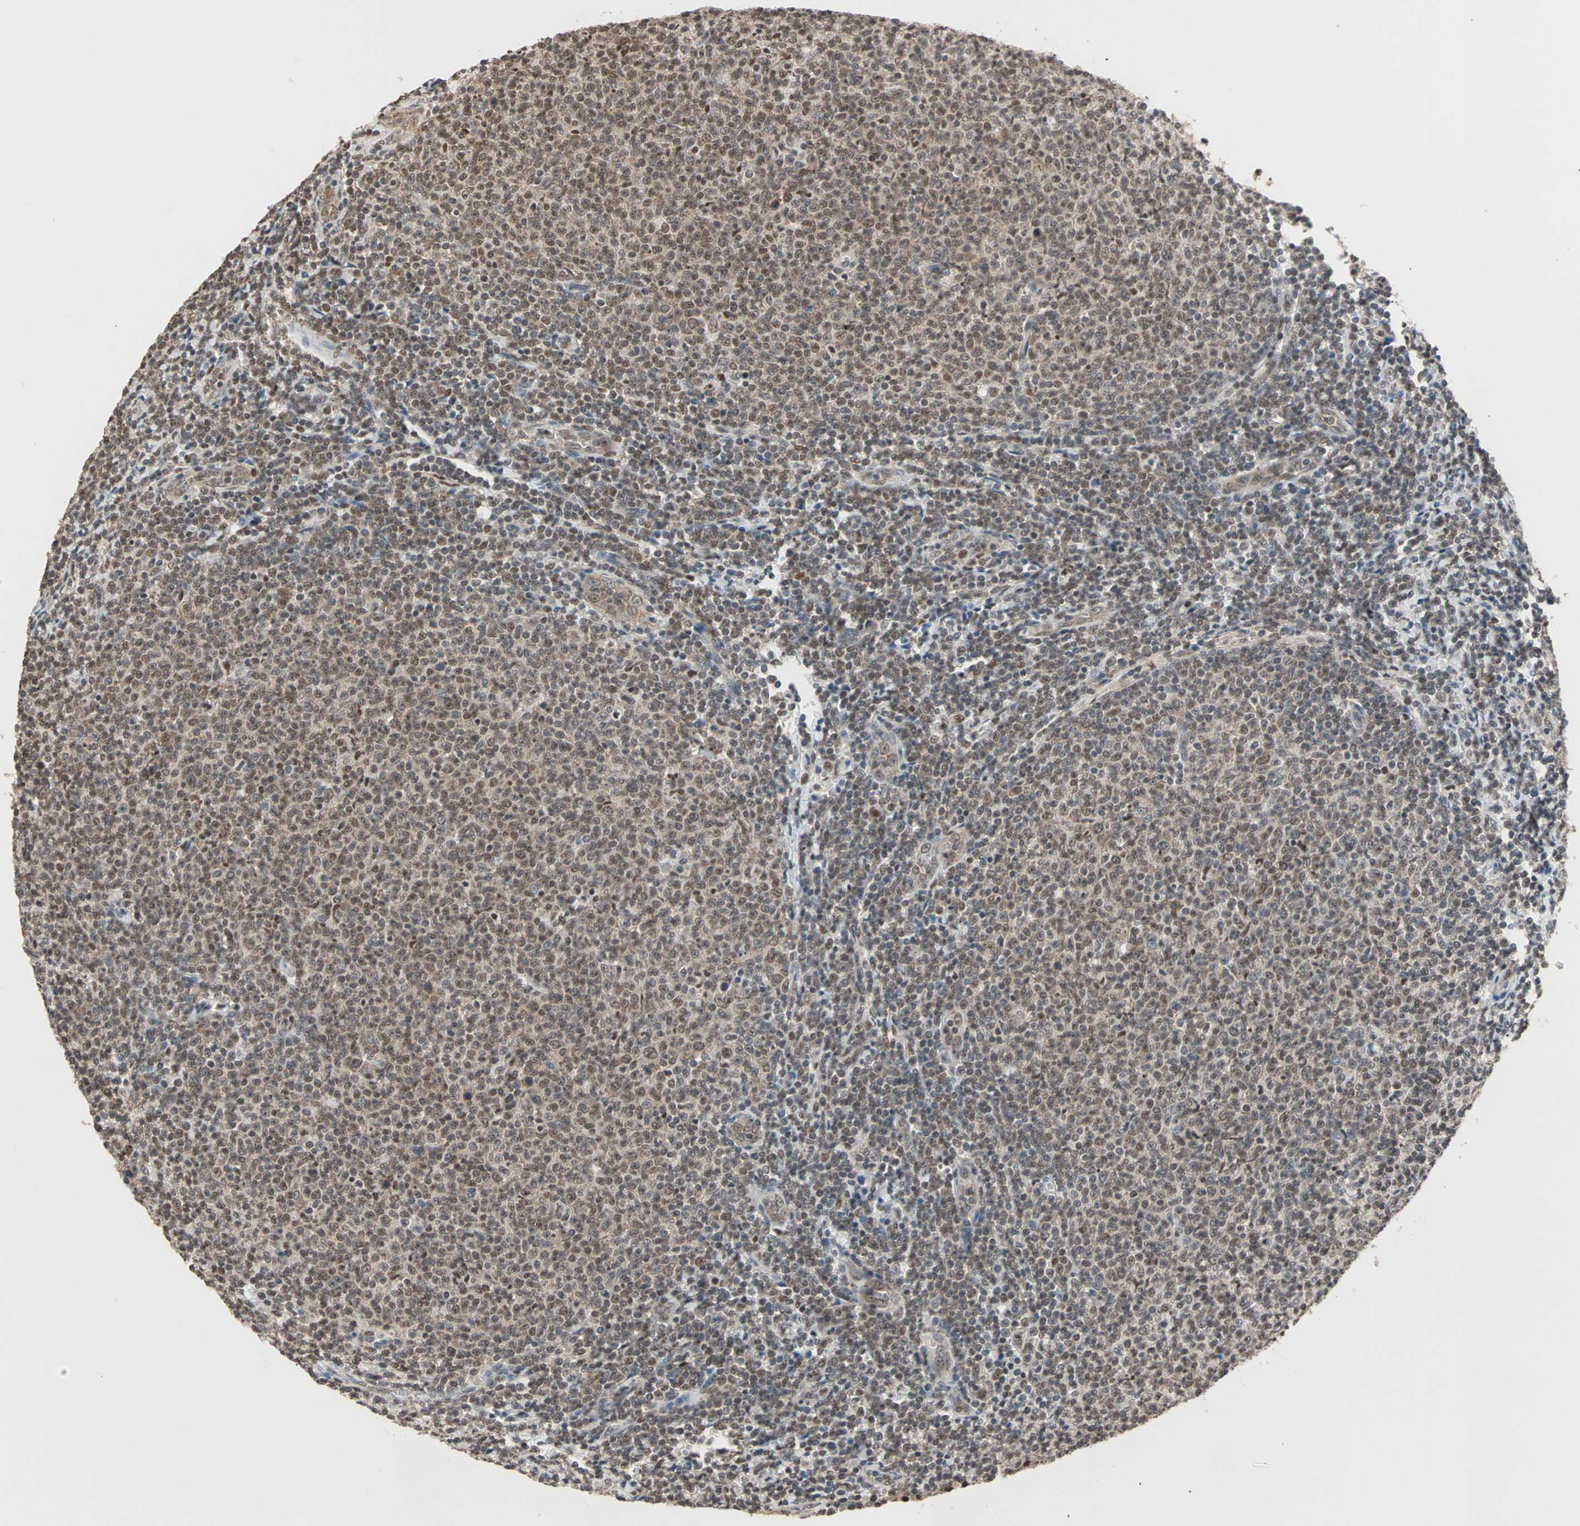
{"staining": {"intensity": "moderate", "quantity": ">75%", "location": "nuclear"}, "tissue": "lymphoma", "cell_type": "Tumor cells", "image_type": "cancer", "snomed": [{"axis": "morphology", "description": "Malignant lymphoma, non-Hodgkin's type, Low grade"}, {"axis": "topography", "description": "Lymph node"}], "caption": "Human lymphoma stained with a brown dye displays moderate nuclear positive expression in about >75% of tumor cells.", "gene": "DAZAP1", "patient": {"sex": "male", "age": 66}}